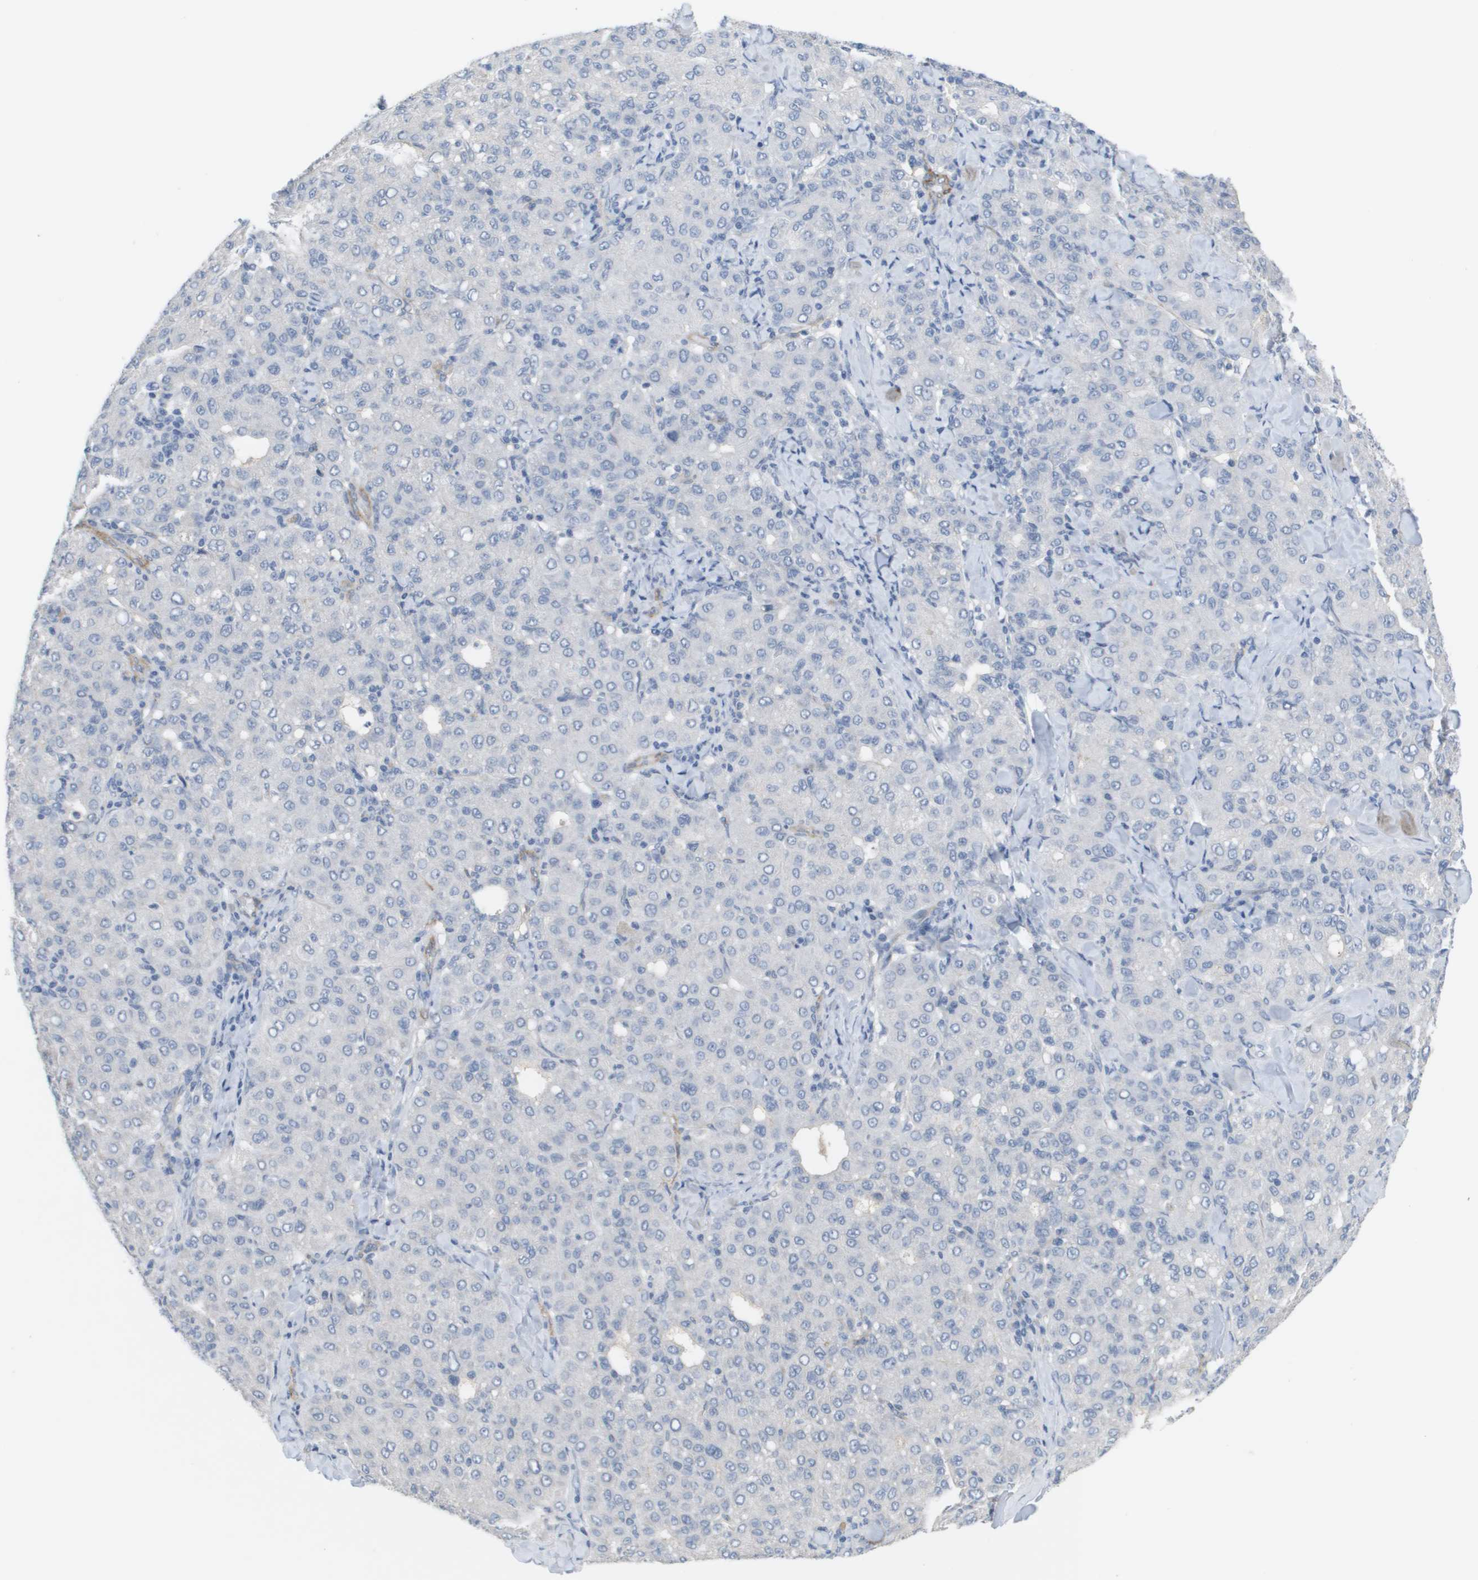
{"staining": {"intensity": "negative", "quantity": "none", "location": "none"}, "tissue": "liver cancer", "cell_type": "Tumor cells", "image_type": "cancer", "snomed": [{"axis": "morphology", "description": "Carcinoma, Hepatocellular, NOS"}, {"axis": "topography", "description": "Liver"}], "caption": "Protein analysis of liver cancer displays no significant positivity in tumor cells.", "gene": "ANGPT2", "patient": {"sex": "male", "age": 65}}